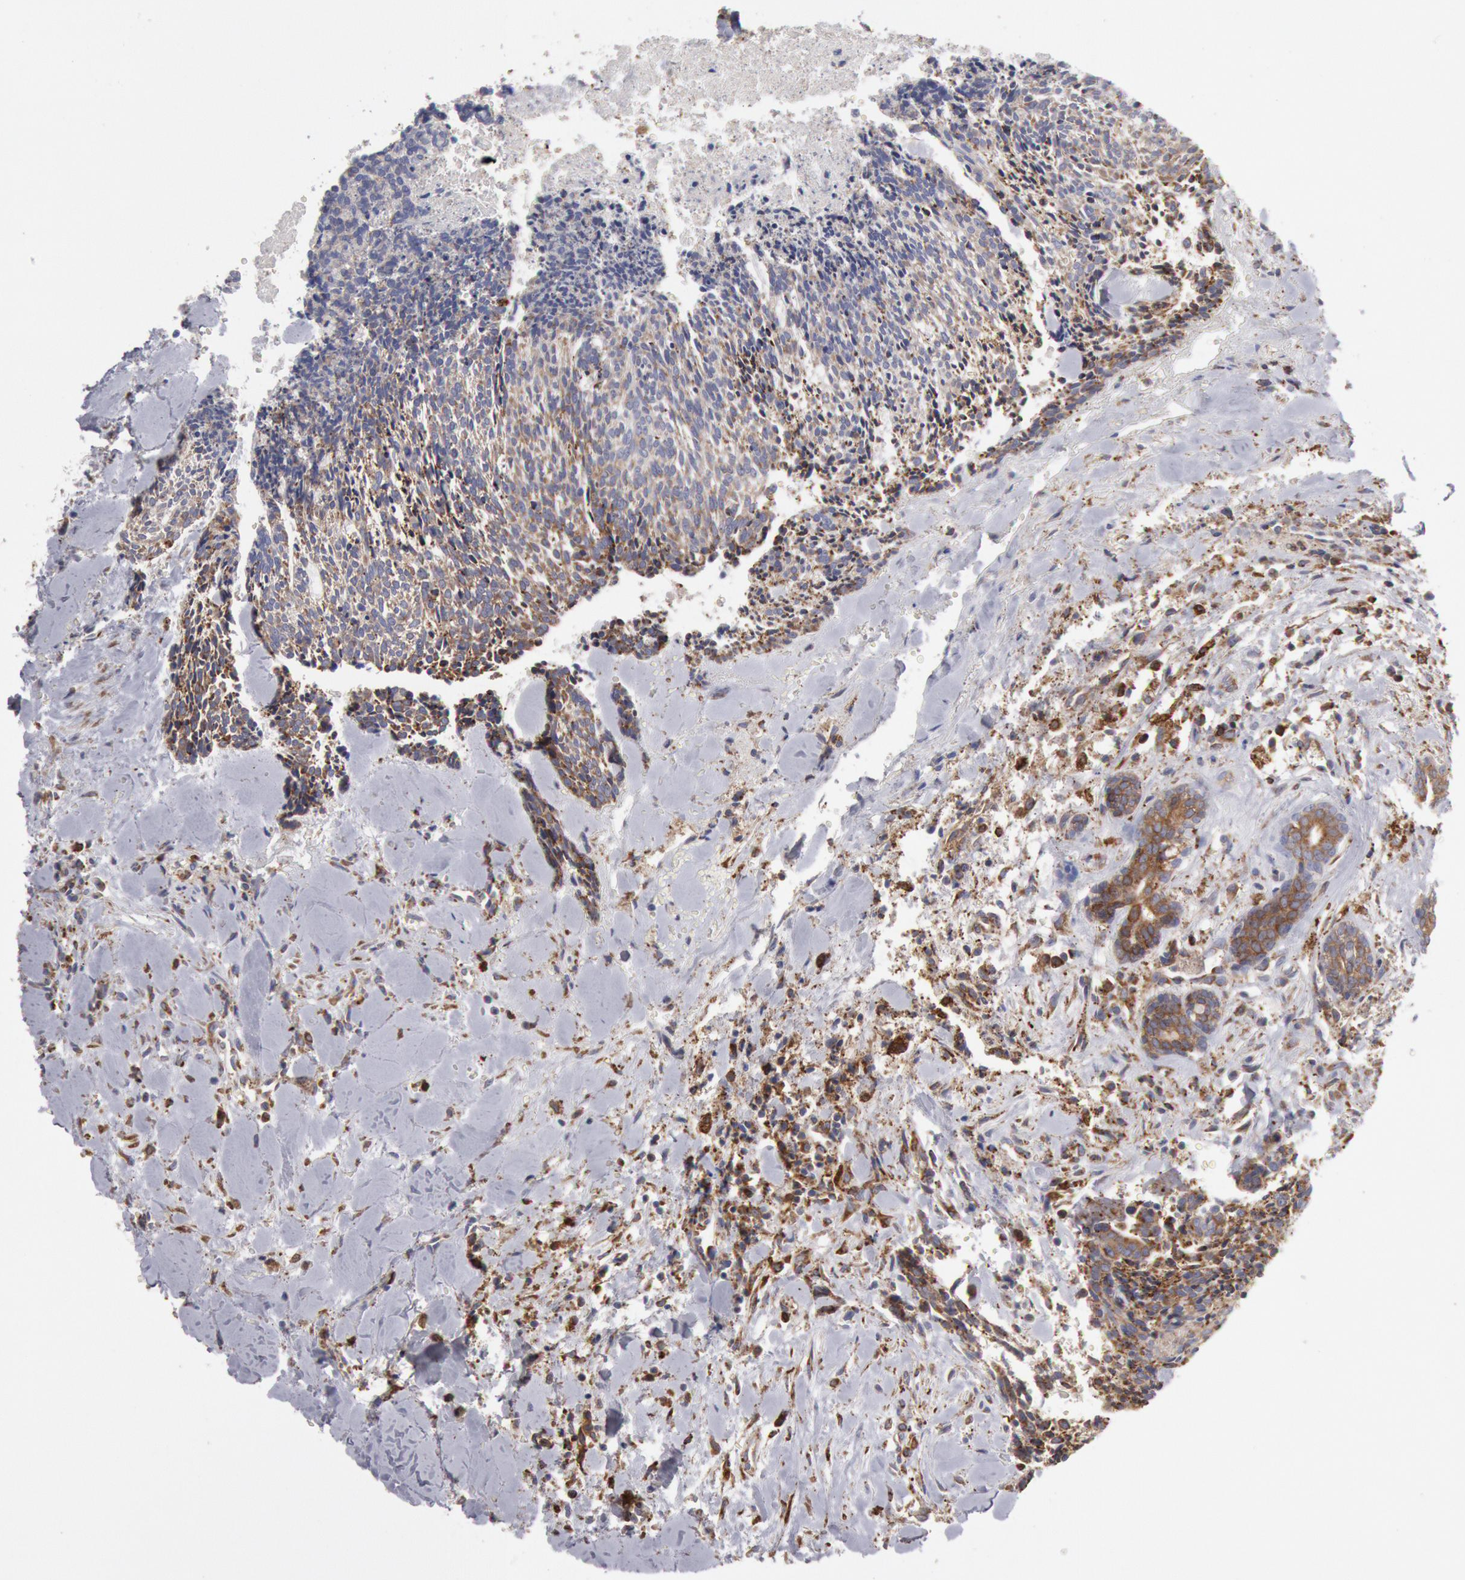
{"staining": {"intensity": "moderate", "quantity": ">75%", "location": "cytoplasmic/membranous"}, "tissue": "head and neck cancer", "cell_type": "Tumor cells", "image_type": "cancer", "snomed": [{"axis": "morphology", "description": "Squamous cell carcinoma, NOS"}, {"axis": "topography", "description": "Salivary gland"}, {"axis": "topography", "description": "Head-Neck"}], "caption": "Immunohistochemical staining of squamous cell carcinoma (head and neck) exhibits medium levels of moderate cytoplasmic/membranous positivity in about >75% of tumor cells.", "gene": "ERP44", "patient": {"sex": "male", "age": 70}}